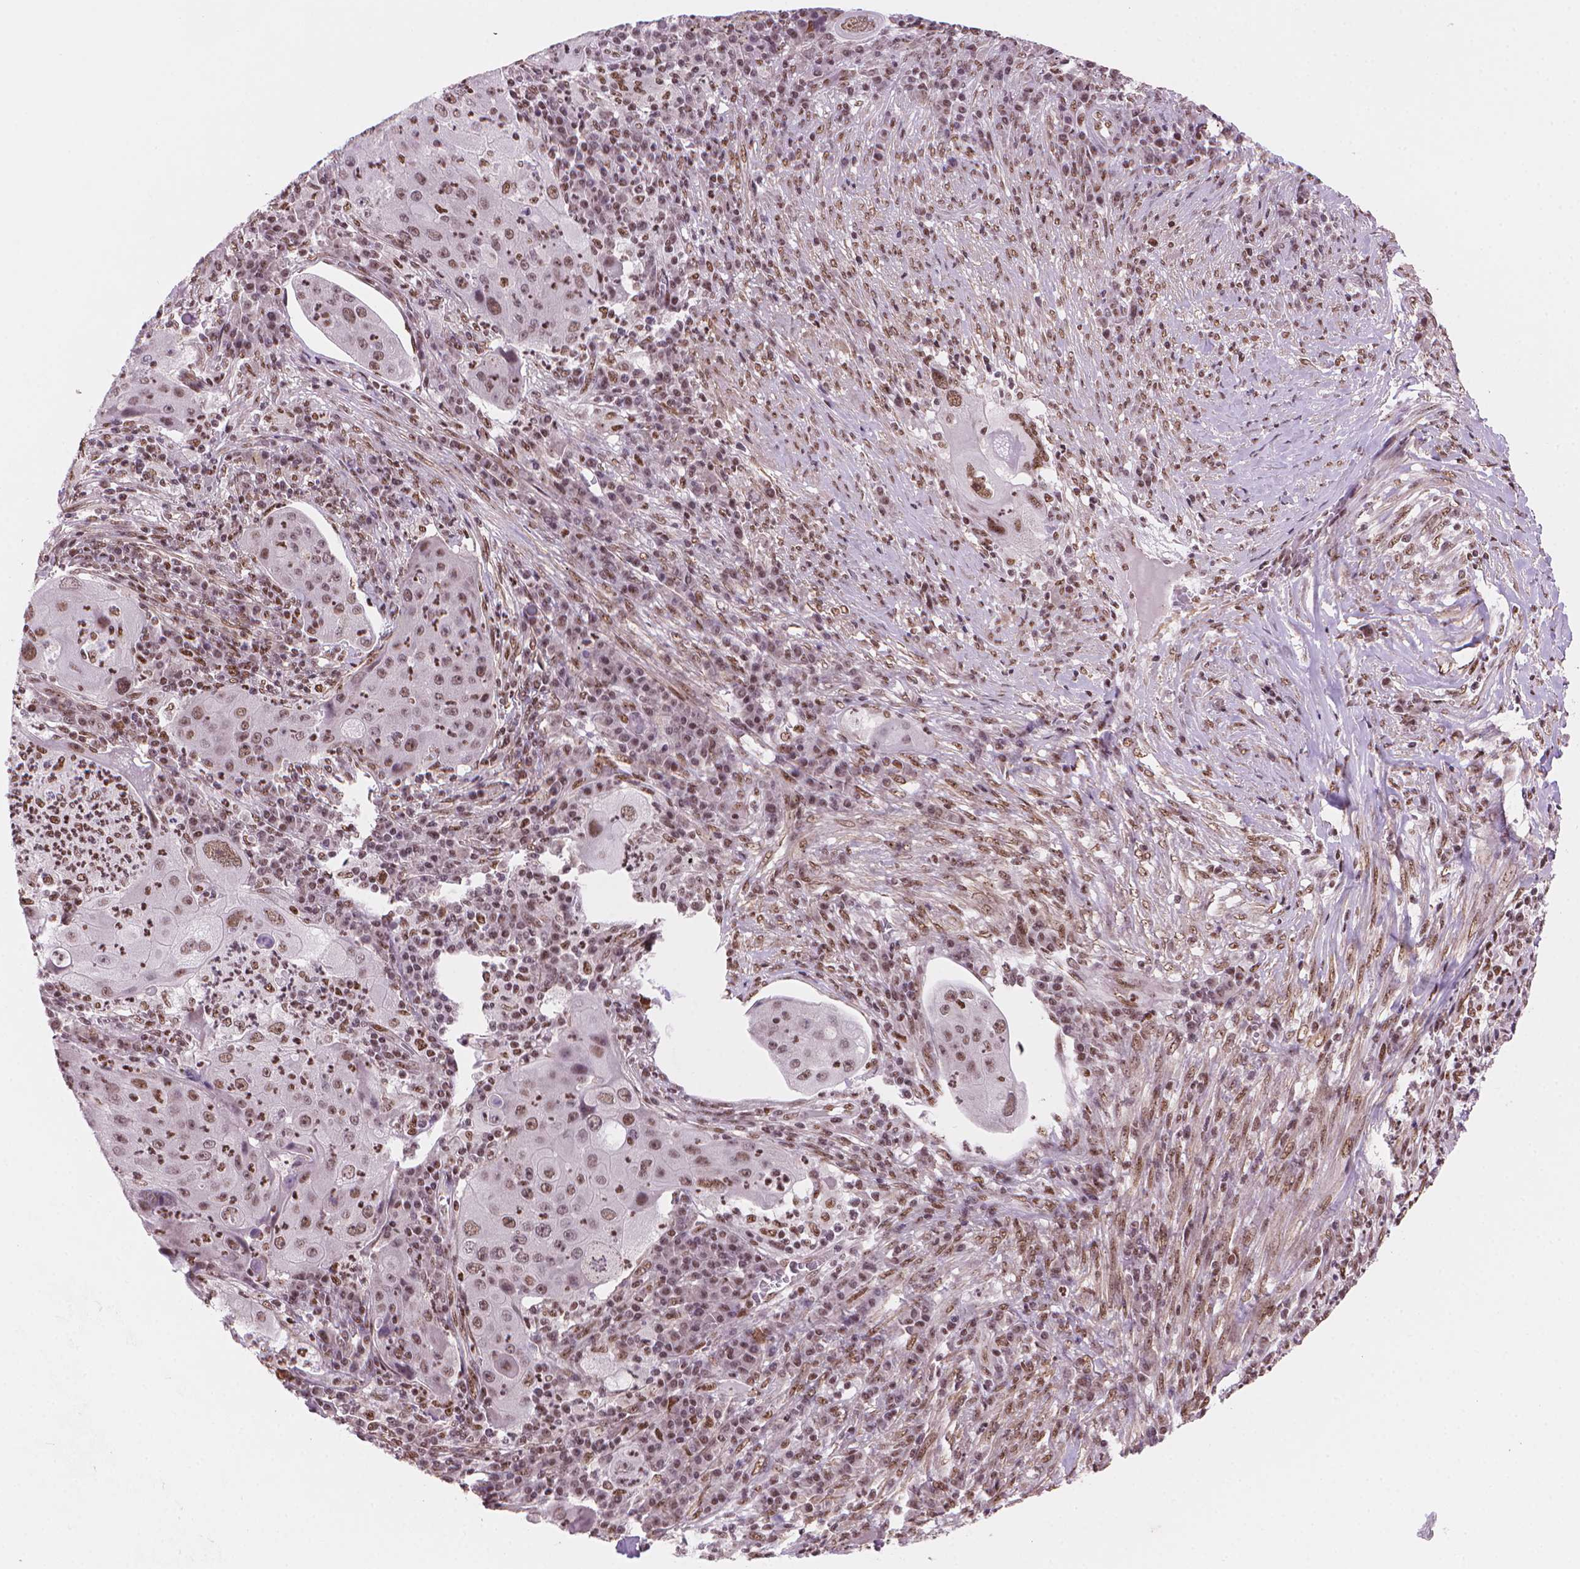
{"staining": {"intensity": "moderate", "quantity": ">75%", "location": "nuclear"}, "tissue": "lung cancer", "cell_type": "Tumor cells", "image_type": "cancer", "snomed": [{"axis": "morphology", "description": "Squamous cell carcinoma, NOS"}, {"axis": "topography", "description": "Lung"}], "caption": "The immunohistochemical stain shows moderate nuclear positivity in tumor cells of lung cancer (squamous cell carcinoma) tissue. The staining is performed using DAB (3,3'-diaminobenzidine) brown chromogen to label protein expression. The nuclei are counter-stained blue using hematoxylin.", "gene": "UBN1", "patient": {"sex": "female", "age": 59}}